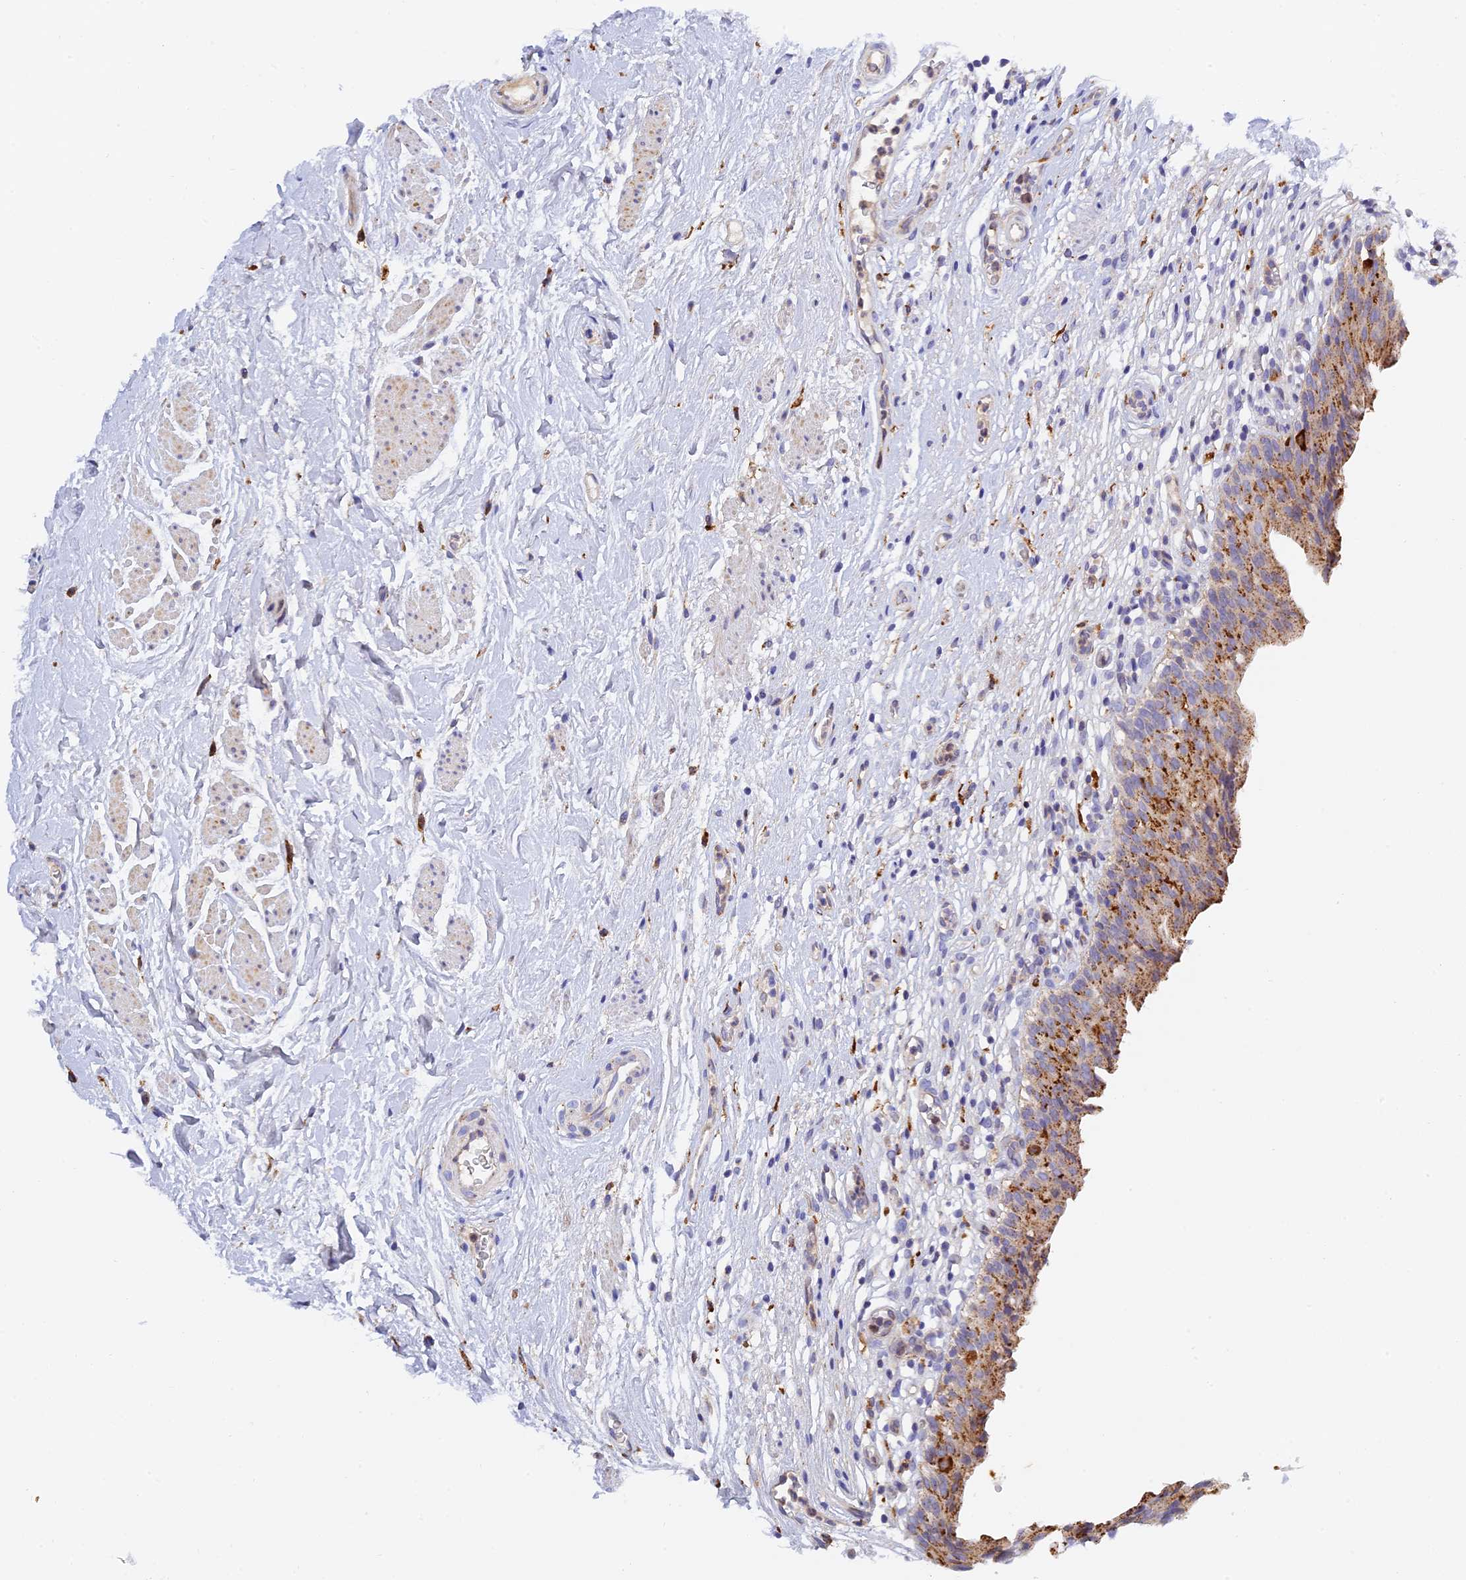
{"staining": {"intensity": "strong", "quantity": "25%-75%", "location": "cytoplasmic/membranous"}, "tissue": "urinary bladder", "cell_type": "Urothelial cells", "image_type": "normal", "snomed": [{"axis": "morphology", "description": "Normal tissue, NOS"}, {"axis": "morphology", "description": "Inflammation, NOS"}, {"axis": "topography", "description": "Urinary bladder"}], "caption": "Brown immunohistochemical staining in normal urinary bladder exhibits strong cytoplasmic/membranous staining in about 25%-75% of urothelial cells. The staining is performed using DAB brown chromogen to label protein expression. The nuclei are counter-stained blue using hematoxylin.", "gene": "RPGRIP1L", "patient": {"sex": "male", "age": 63}}